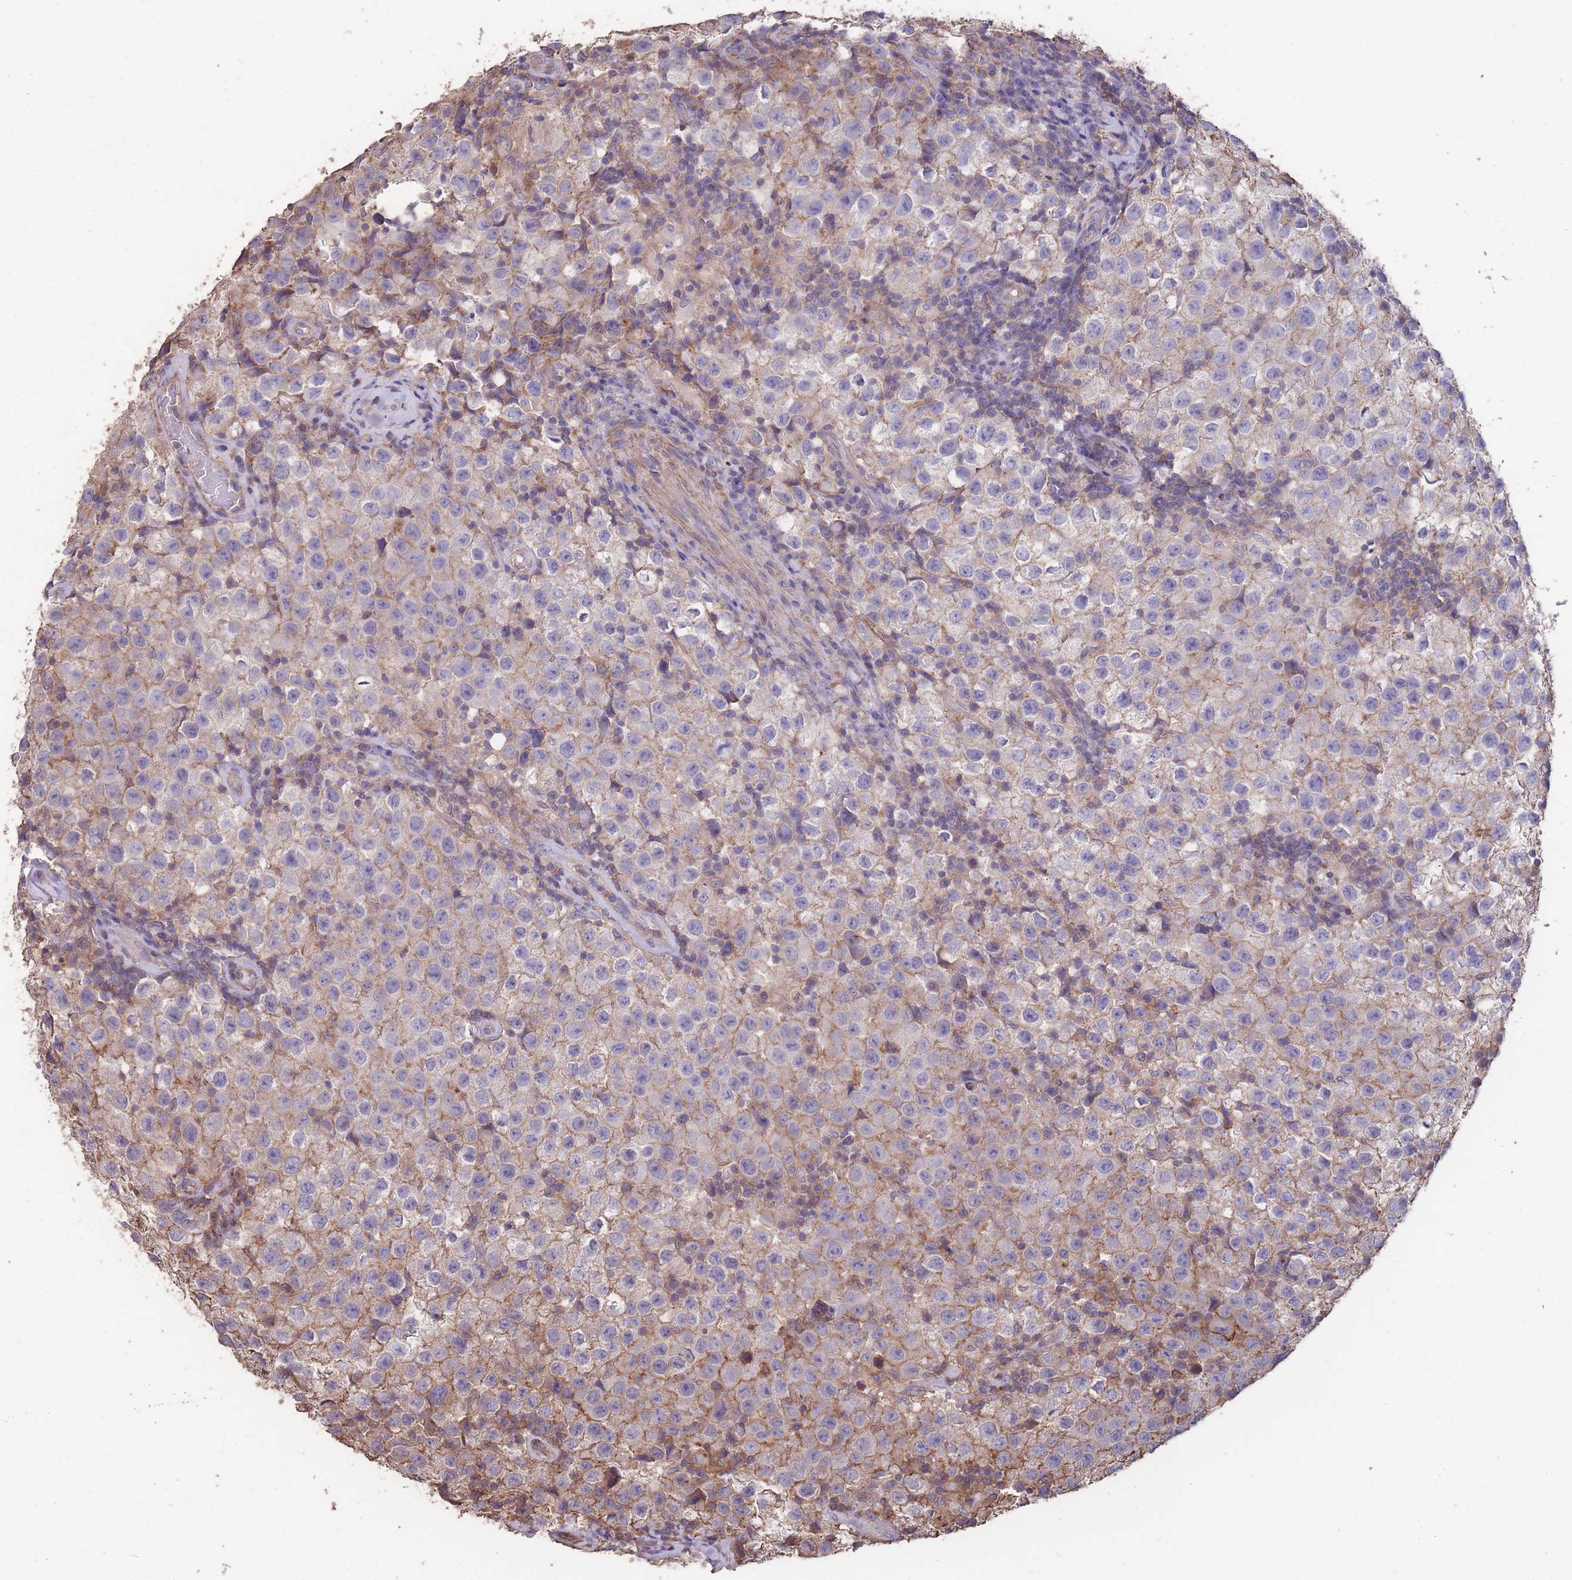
{"staining": {"intensity": "negative", "quantity": "none", "location": "none"}, "tissue": "testis cancer", "cell_type": "Tumor cells", "image_type": "cancer", "snomed": [{"axis": "morphology", "description": "Seminoma, NOS"}, {"axis": "morphology", "description": "Carcinoma, Embryonal, NOS"}, {"axis": "topography", "description": "Testis"}], "caption": "Immunohistochemistry micrograph of human testis cancer stained for a protein (brown), which shows no positivity in tumor cells.", "gene": "NUDT21", "patient": {"sex": "male", "age": 41}}